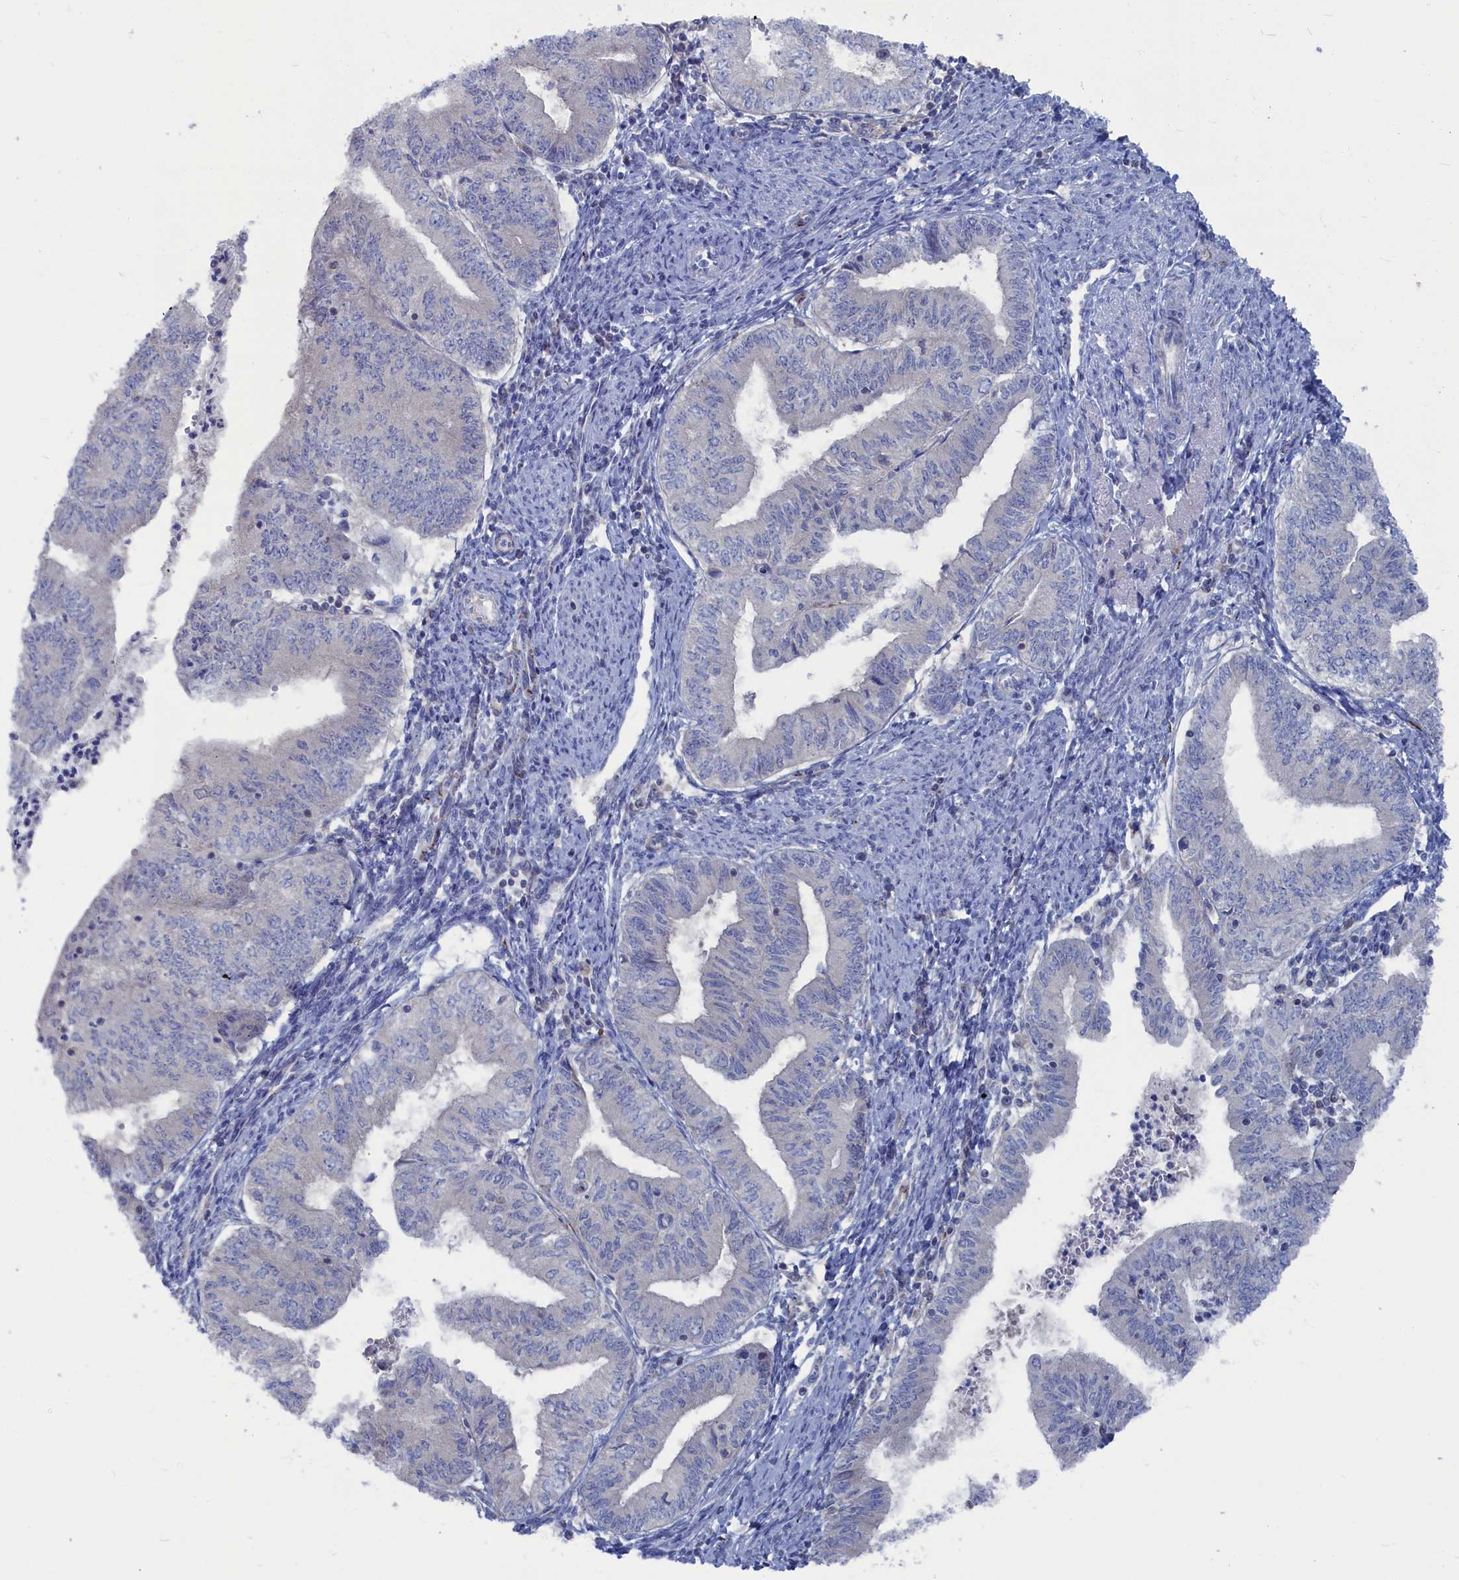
{"staining": {"intensity": "negative", "quantity": "none", "location": "none"}, "tissue": "endometrial cancer", "cell_type": "Tumor cells", "image_type": "cancer", "snomed": [{"axis": "morphology", "description": "Adenocarcinoma, NOS"}, {"axis": "topography", "description": "Endometrium"}], "caption": "Human endometrial cancer (adenocarcinoma) stained for a protein using IHC displays no expression in tumor cells.", "gene": "CEND1", "patient": {"sex": "female", "age": 66}}